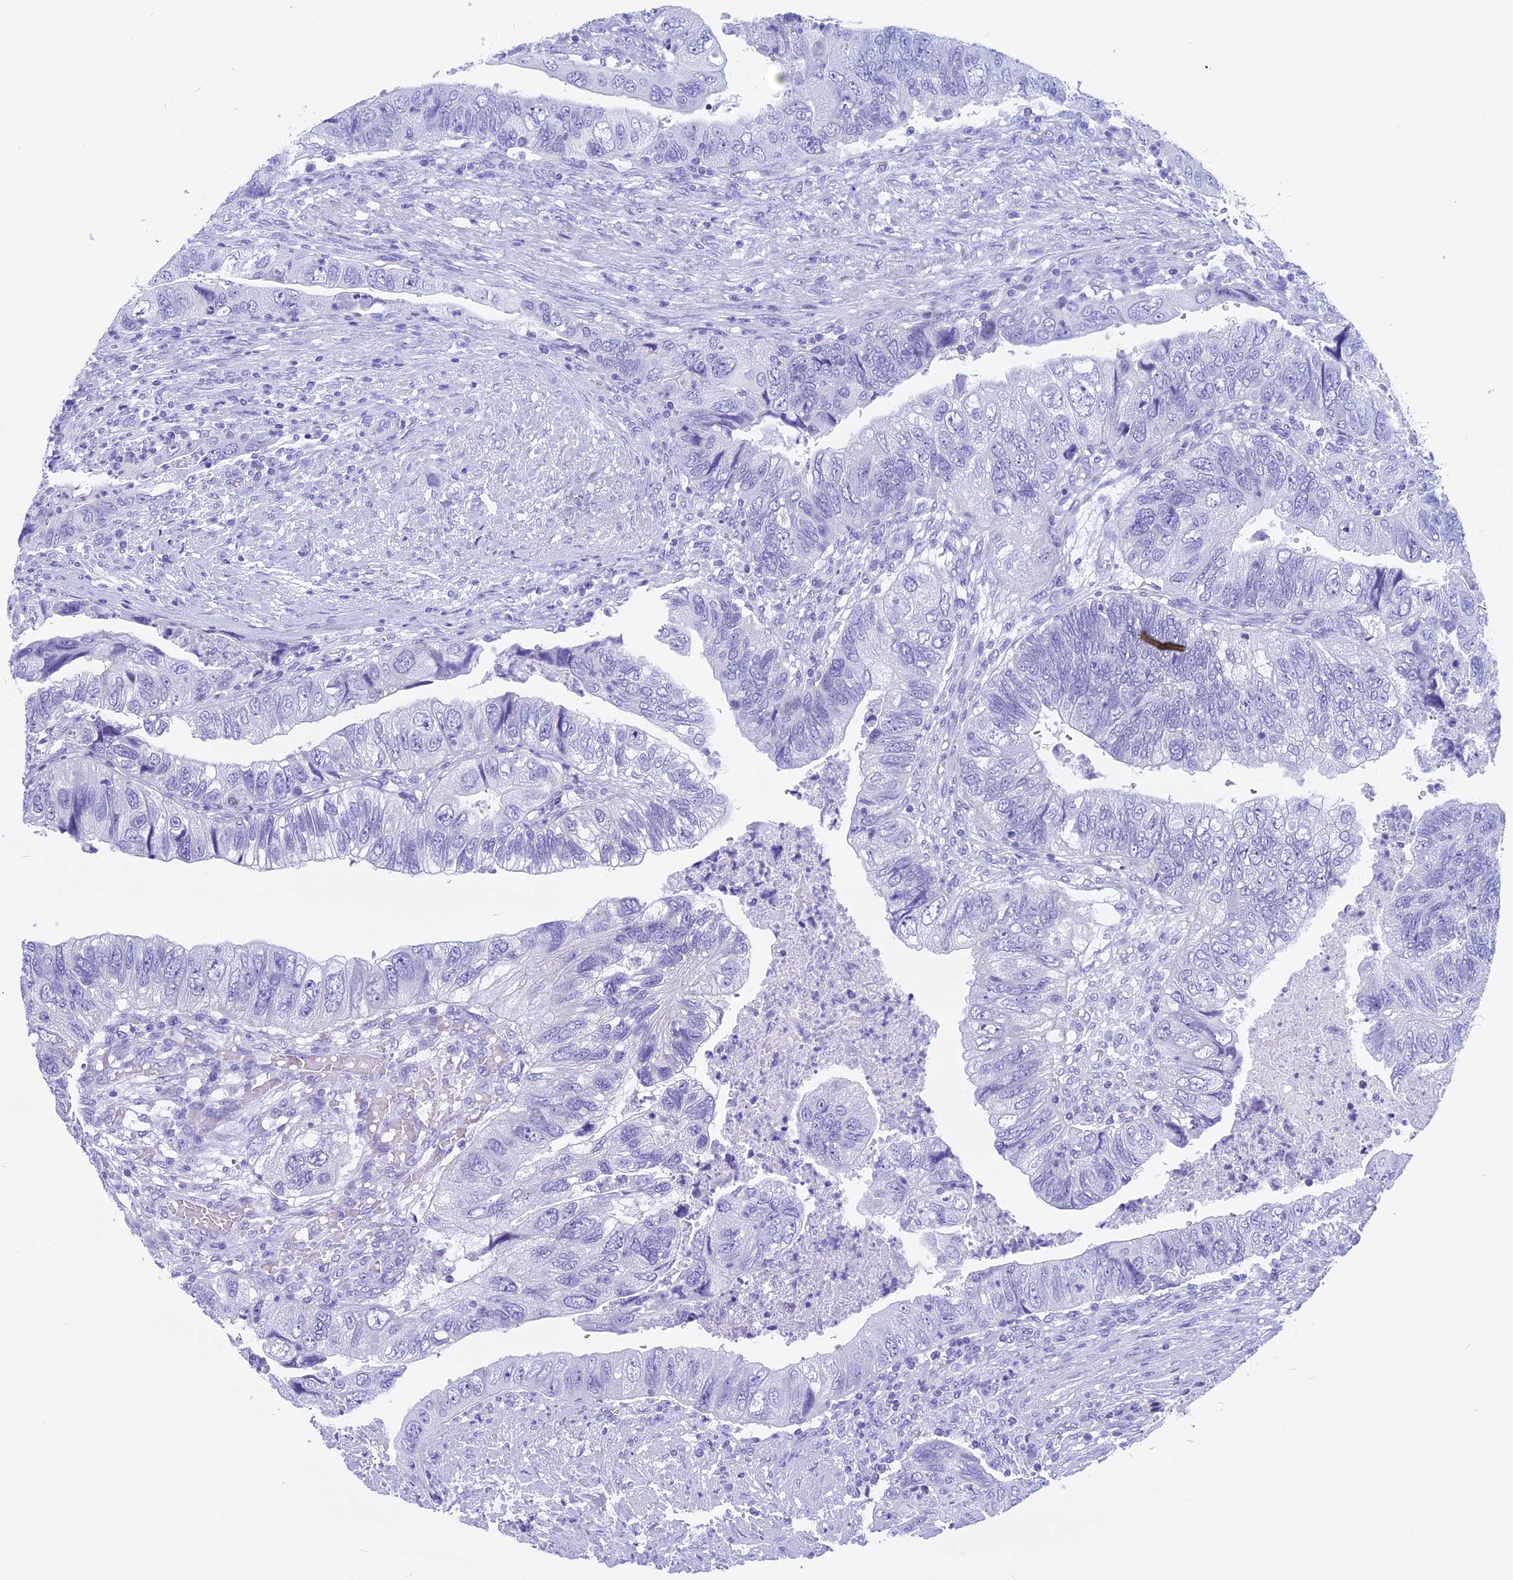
{"staining": {"intensity": "negative", "quantity": "none", "location": "none"}, "tissue": "colorectal cancer", "cell_type": "Tumor cells", "image_type": "cancer", "snomed": [{"axis": "morphology", "description": "Adenocarcinoma, NOS"}, {"axis": "topography", "description": "Rectum"}], "caption": "Histopathology image shows no significant protein staining in tumor cells of colorectal adenocarcinoma.", "gene": "FAM169A", "patient": {"sex": "male", "age": 63}}